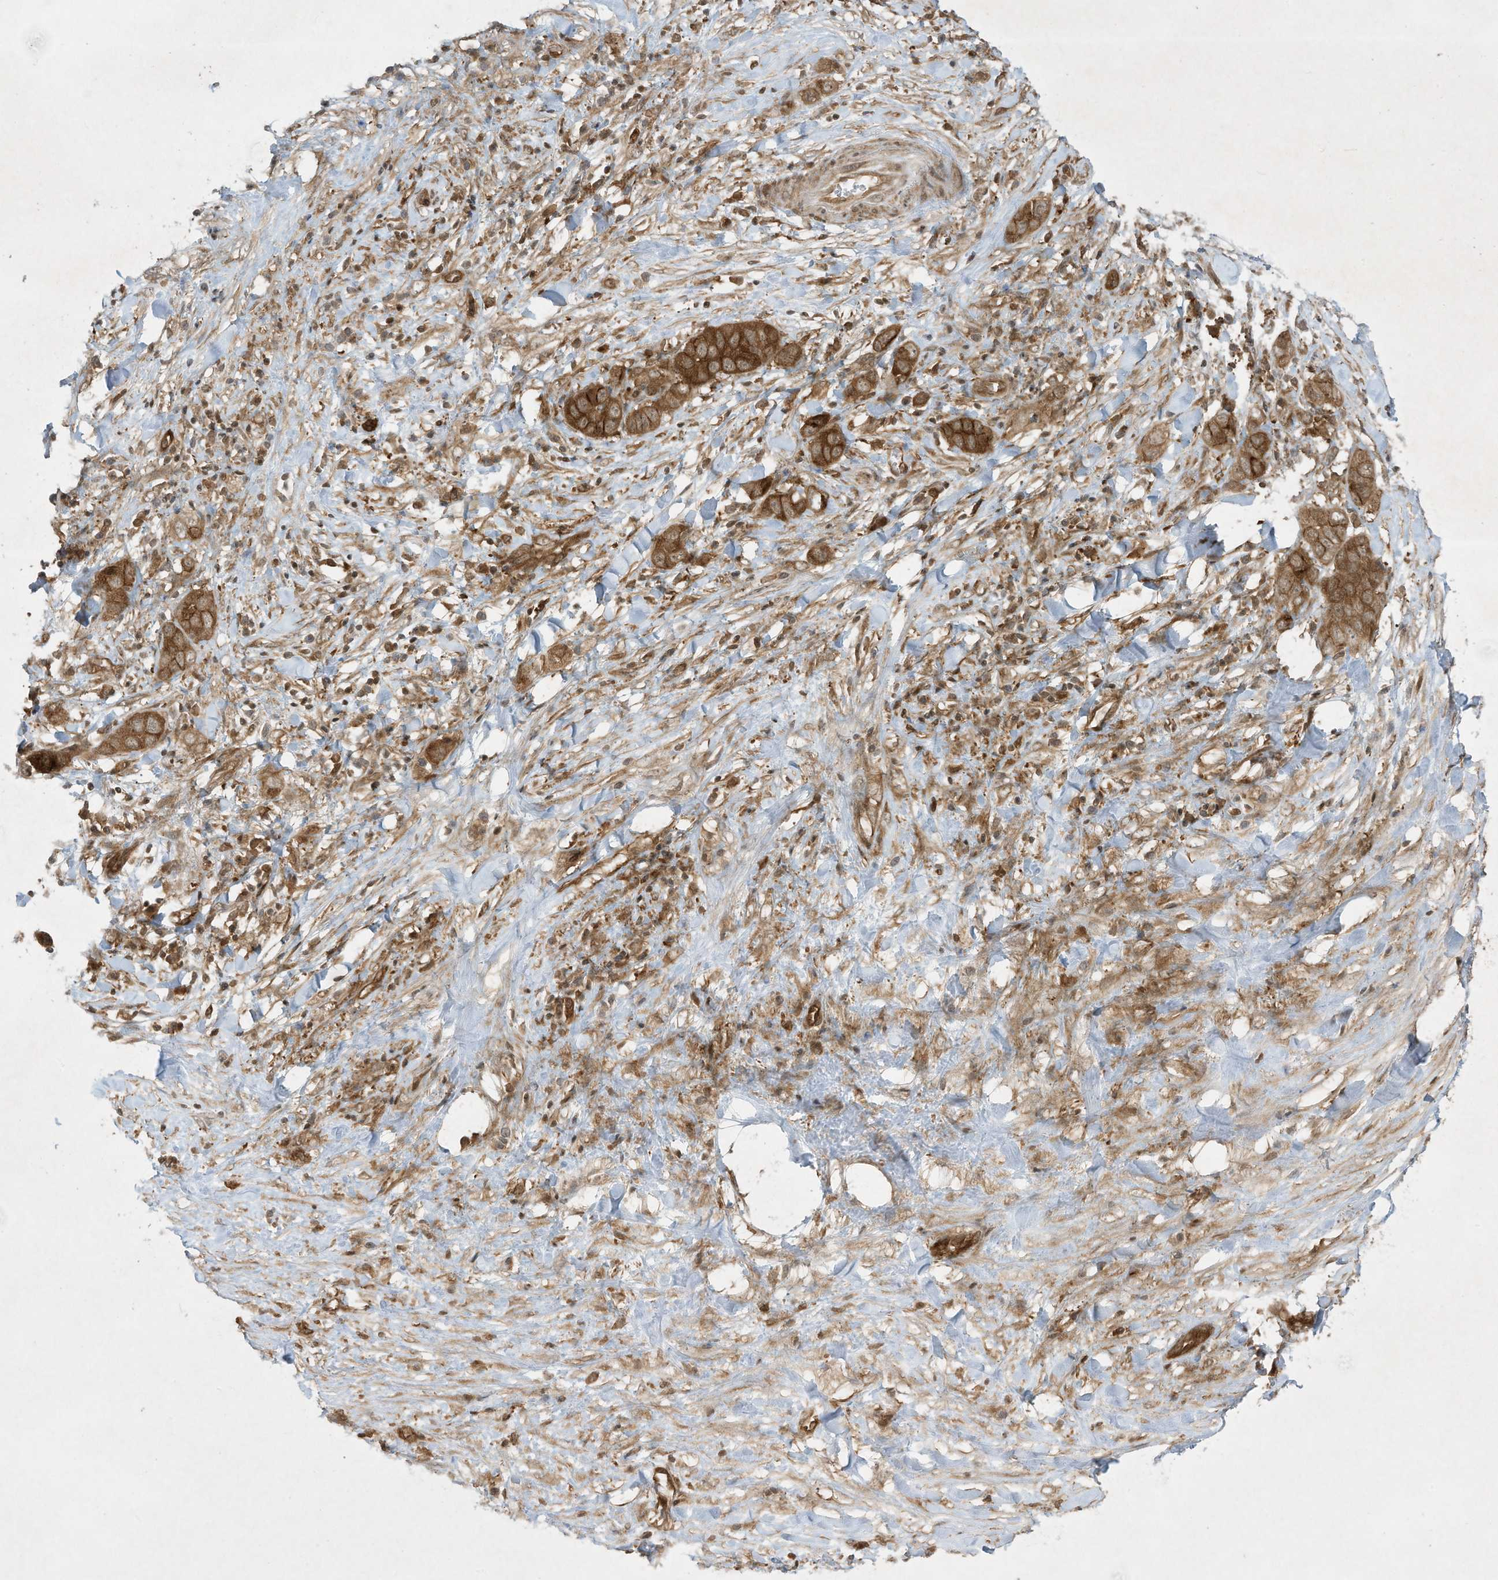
{"staining": {"intensity": "strong", "quantity": ">75%", "location": "cytoplasmic/membranous"}, "tissue": "liver cancer", "cell_type": "Tumor cells", "image_type": "cancer", "snomed": [{"axis": "morphology", "description": "Cholangiocarcinoma"}, {"axis": "topography", "description": "Liver"}], "caption": "Cholangiocarcinoma (liver) tissue exhibits strong cytoplasmic/membranous positivity in approximately >75% of tumor cells", "gene": "CERT1", "patient": {"sex": "female", "age": 52}}